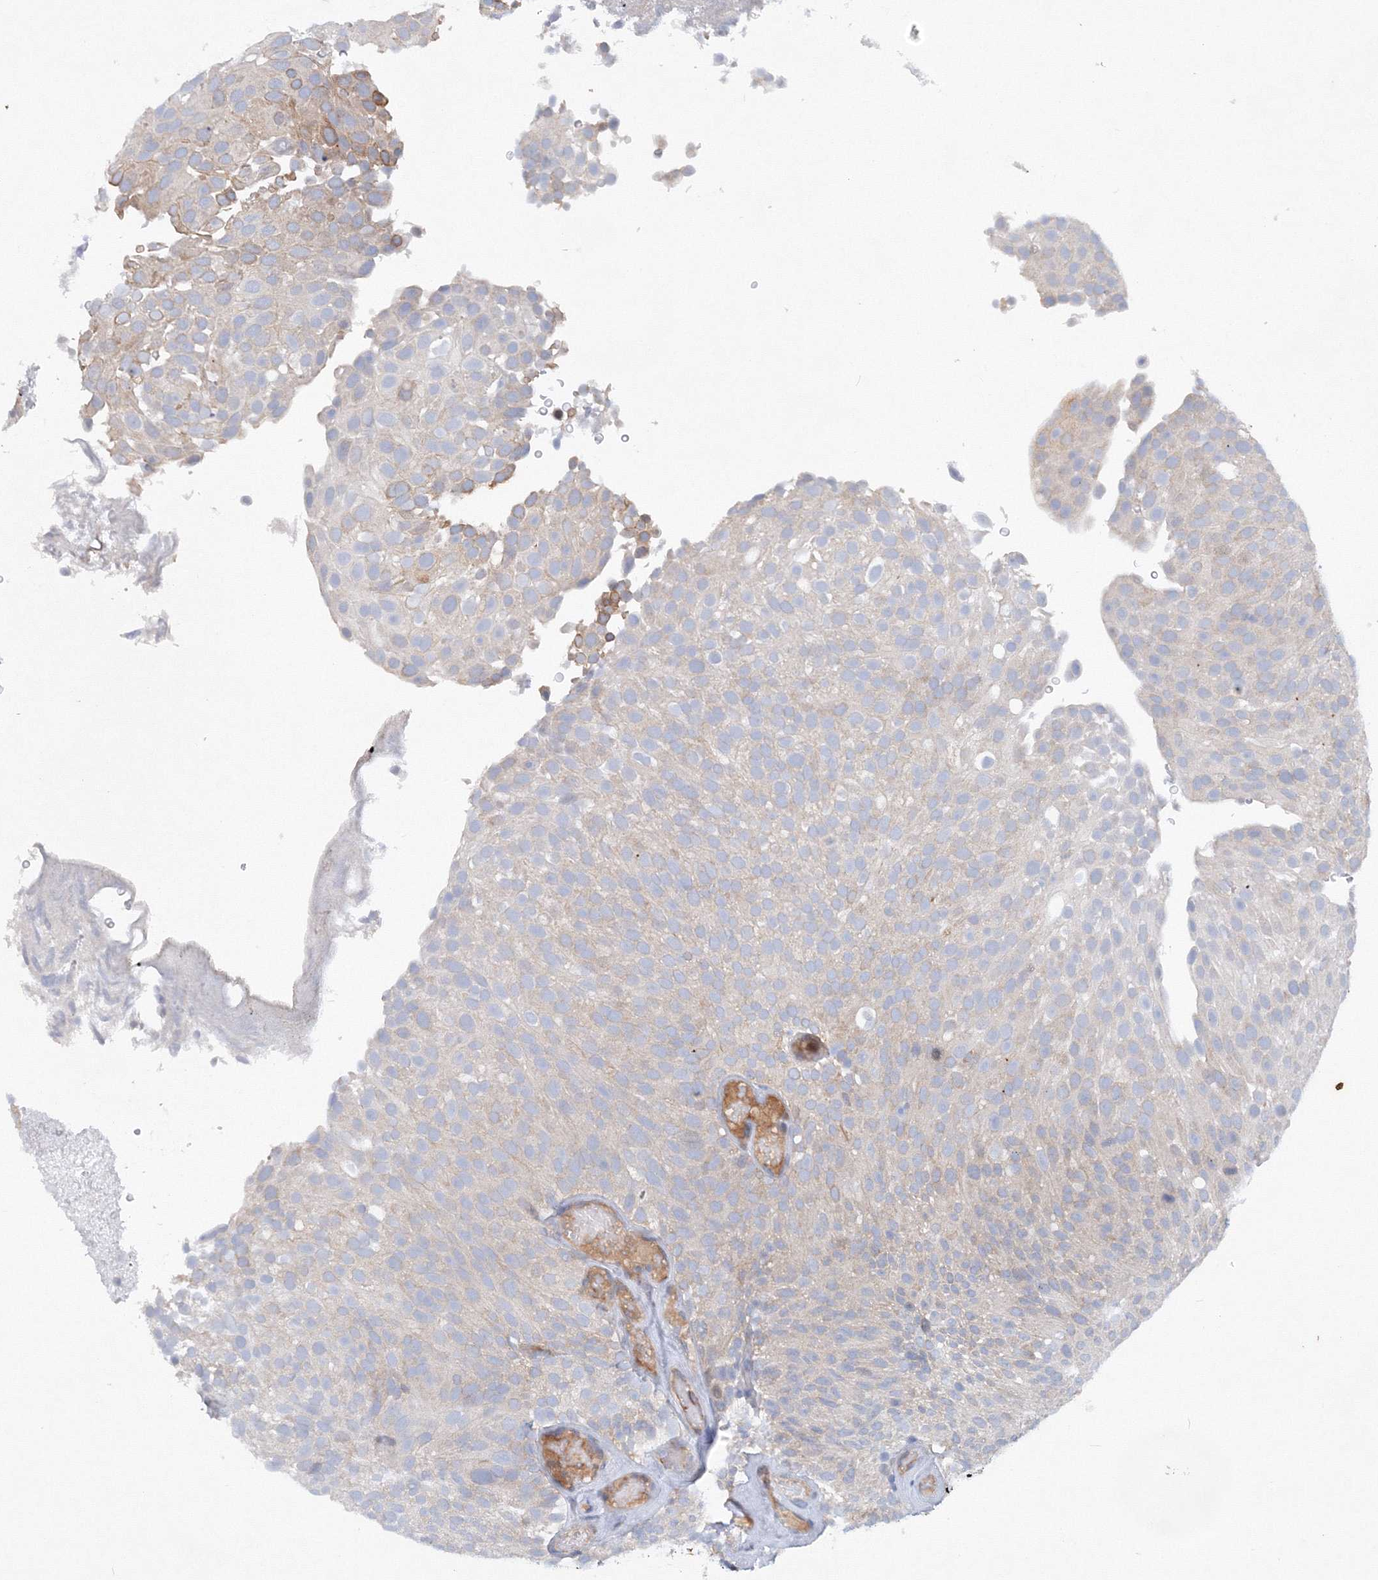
{"staining": {"intensity": "negative", "quantity": "none", "location": "none"}, "tissue": "urothelial cancer", "cell_type": "Tumor cells", "image_type": "cancer", "snomed": [{"axis": "morphology", "description": "Urothelial carcinoma, Low grade"}, {"axis": "topography", "description": "Urinary bladder"}], "caption": "Tumor cells show no significant protein positivity in urothelial carcinoma (low-grade).", "gene": "TANC1", "patient": {"sex": "male", "age": 78}}